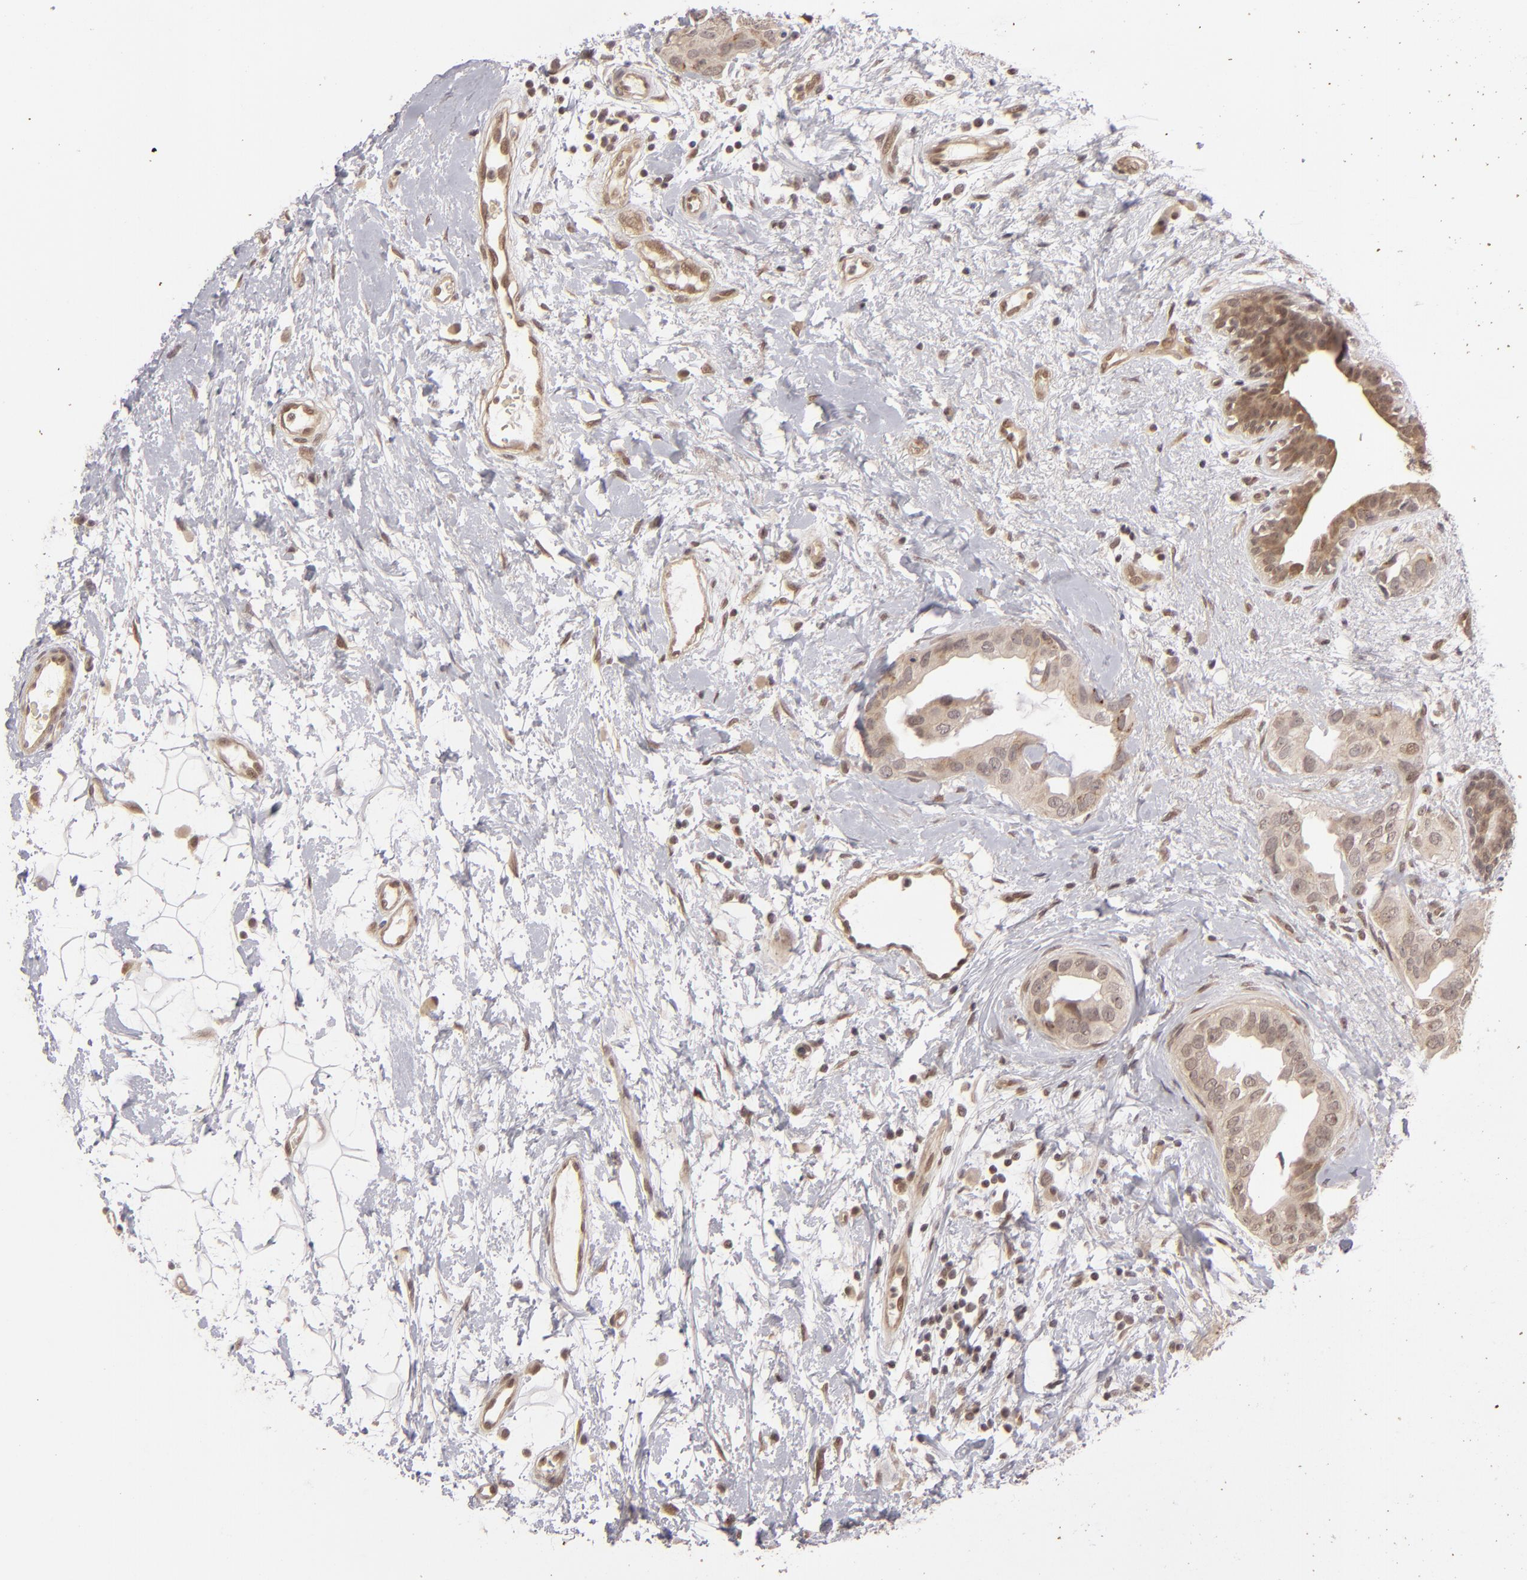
{"staining": {"intensity": "weak", "quantity": ">75%", "location": "cytoplasmic/membranous"}, "tissue": "breast cancer", "cell_type": "Tumor cells", "image_type": "cancer", "snomed": [{"axis": "morphology", "description": "Duct carcinoma"}, {"axis": "topography", "description": "Breast"}], "caption": "Immunohistochemistry (DAB (3,3'-diaminobenzidine)) staining of human breast cancer demonstrates weak cytoplasmic/membranous protein staining in approximately >75% of tumor cells.", "gene": "DFFA", "patient": {"sex": "female", "age": 40}}